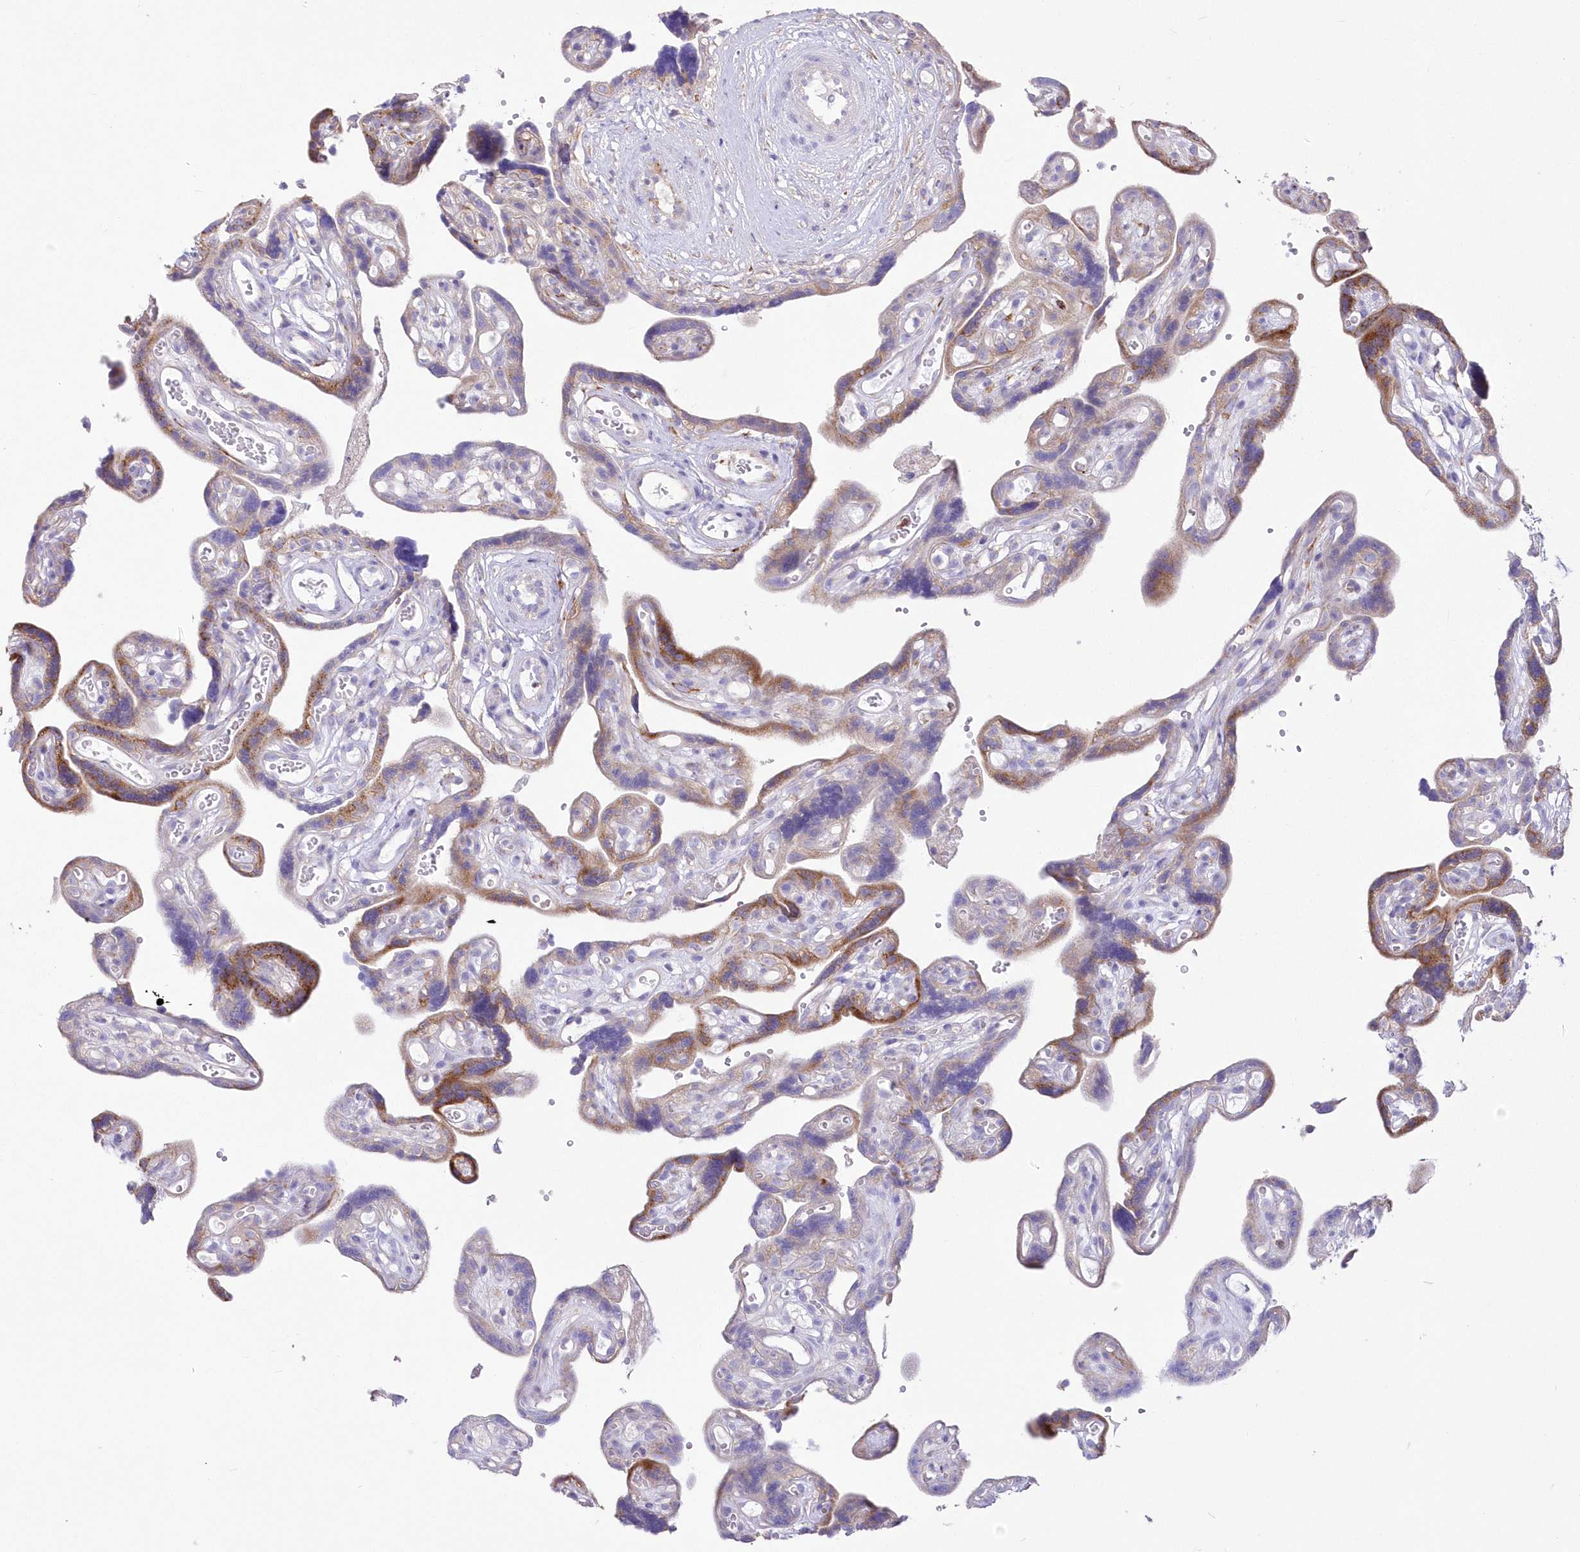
{"staining": {"intensity": "strong", "quantity": "25%-75%", "location": "cytoplasmic/membranous"}, "tissue": "placenta", "cell_type": "Trophoblastic cells", "image_type": "normal", "snomed": [{"axis": "morphology", "description": "Normal tissue, NOS"}, {"axis": "topography", "description": "Placenta"}], "caption": "The histopathology image shows staining of unremarkable placenta, revealing strong cytoplasmic/membranous protein staining (brown color) within trophoblastic cells. (Brightfield microscopy of DAB IHC at high magnification).", "gene": "YTHDC2", "patient": {"sex": "female", "age": 30}}